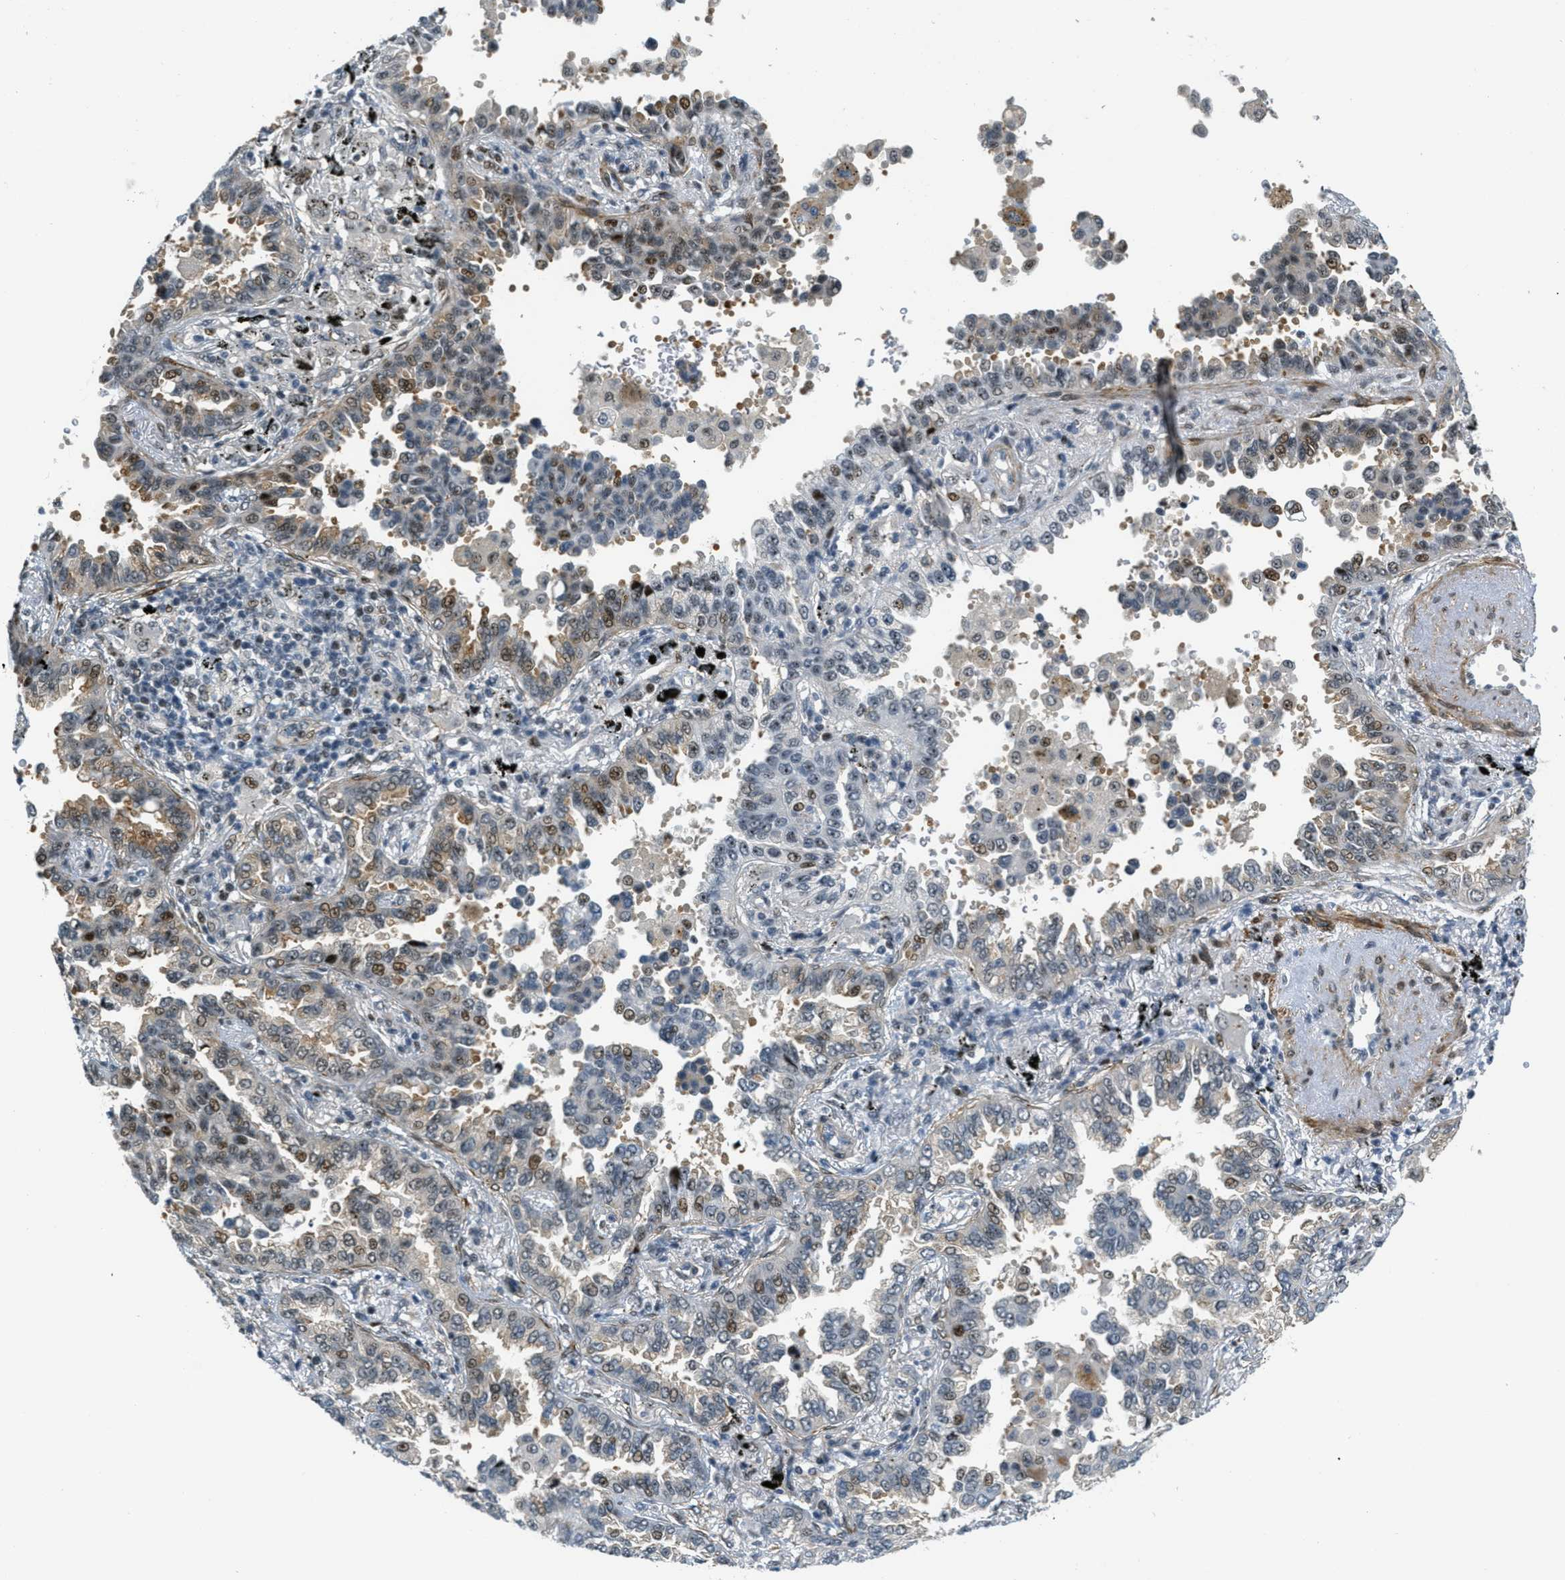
{"staining": {"intensity": "moderate", "quantity": "25%-75%", "location": "nuclear"}, "tissue": "lung cancer", "cell_type": "Tumor cells", "image_type": "cancer", "snomed": [{"axis": "morphology", "description": "Normal tissue, NOS"}, {"axis": "morphology", "description": "Adenocarcinoma, NOS"}, {"axis": "topography", "description": "Lung"}], "caption": "A photomicrograph of adenocarcinoma (lung) stained for a protein reveals moderate nuclear brown staining in tumor cells.", "gene": "ZDHHC23", "patient": {"sex": "male", "age": 59}}